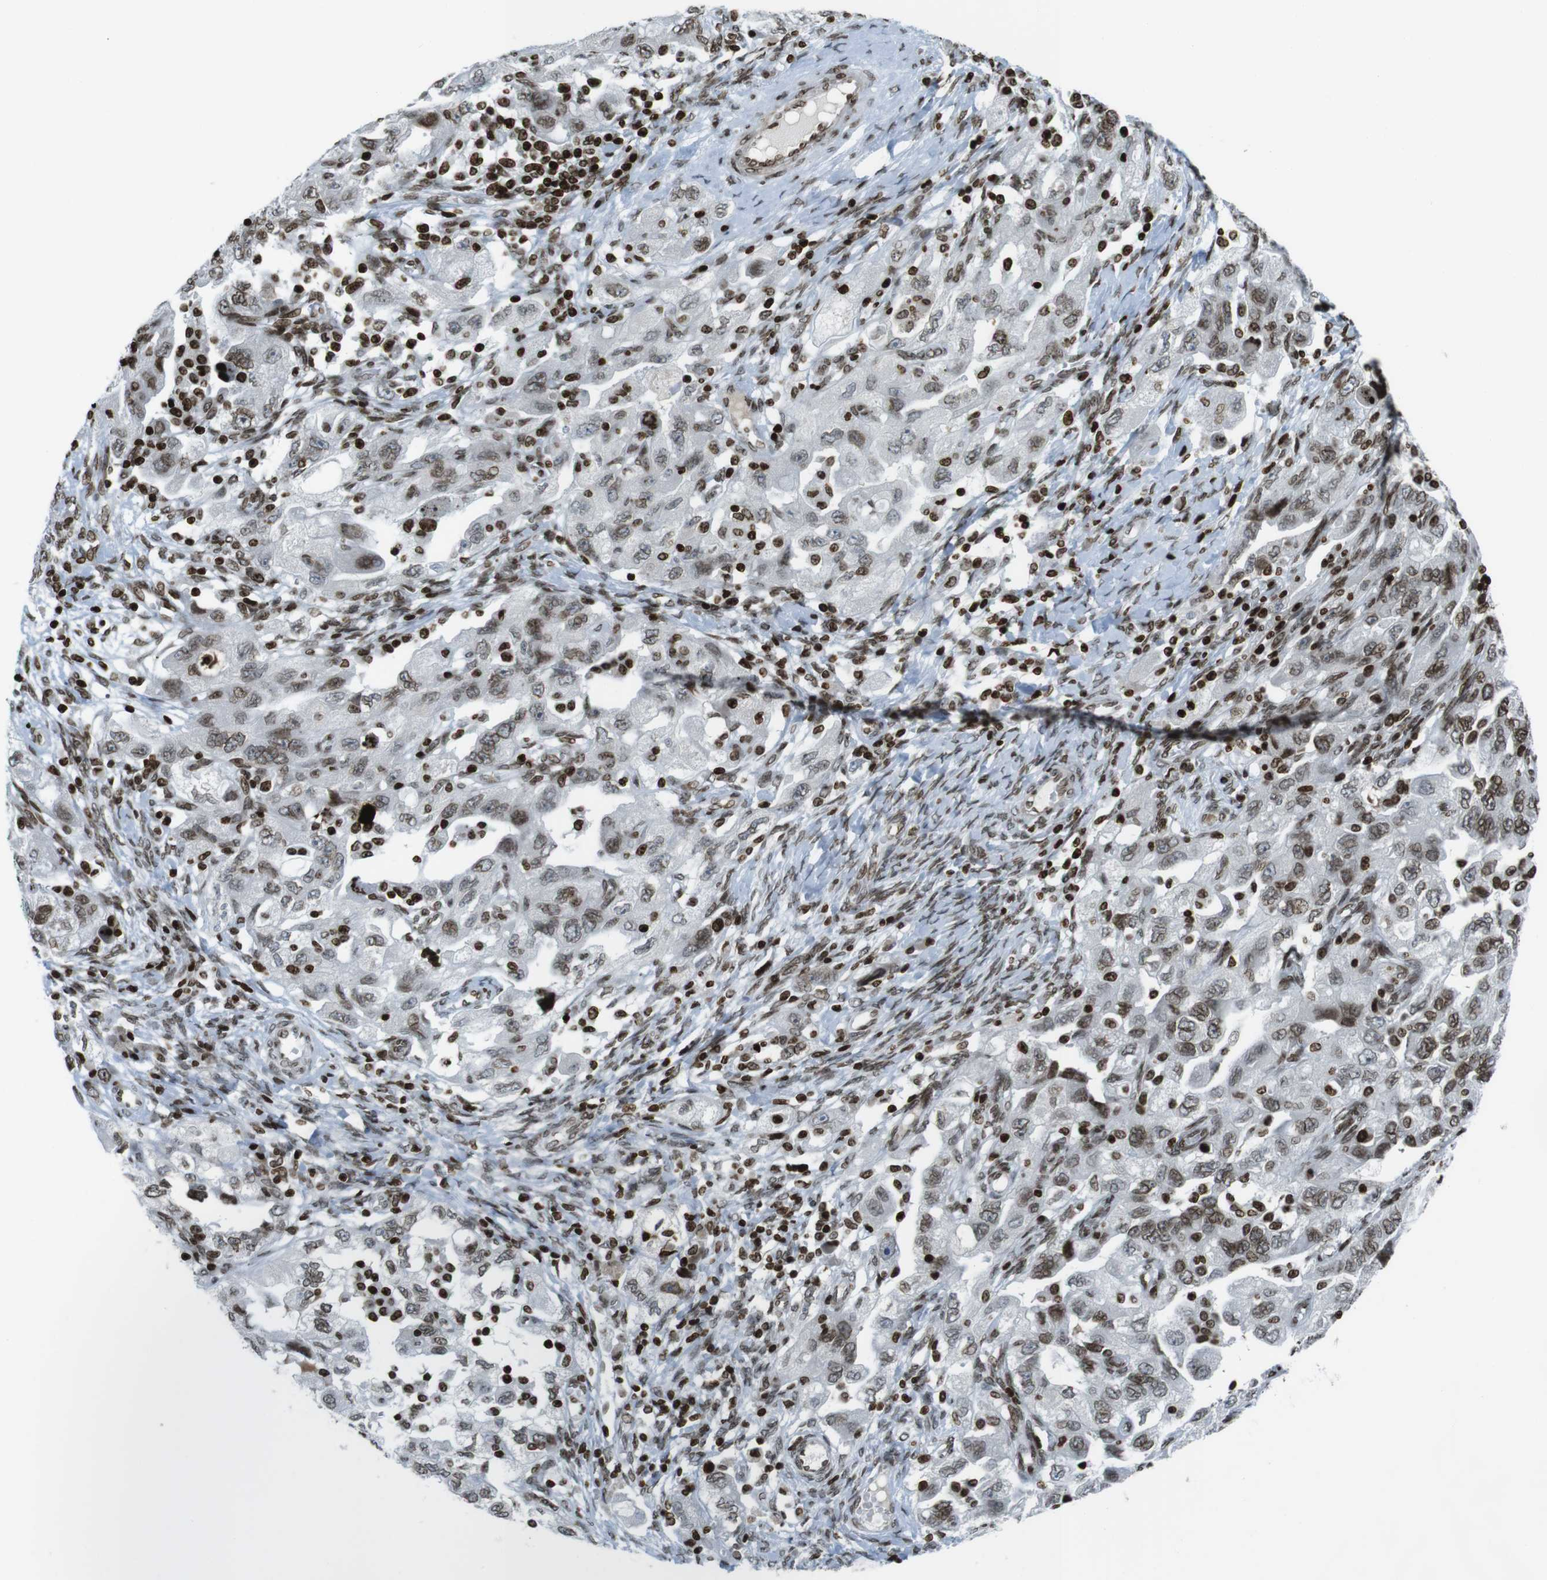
{"staining": {"intensity": "moderate", "quantity": ">75%", "location": "nuclear"}, "tissue": "ovarian cancer", "cell_type": "Tumor cells", "image_type": "cancer", "snomed": [{"axis": "morphology", "description": "Carcinoma, NOS"}, {"axis": "morphology", "description": "Cystadenocarcinoma, serous, NOS"}, {"axis": "topography", "description": "Ovary"}], "caption": "A brown stain highlights moderate nuclear staining of a protein in ovarian cancer tumor cells. Nuclei are stained in blue.", "gene": "H2AC8", "patient": {"sex": "female", "age": 69}}